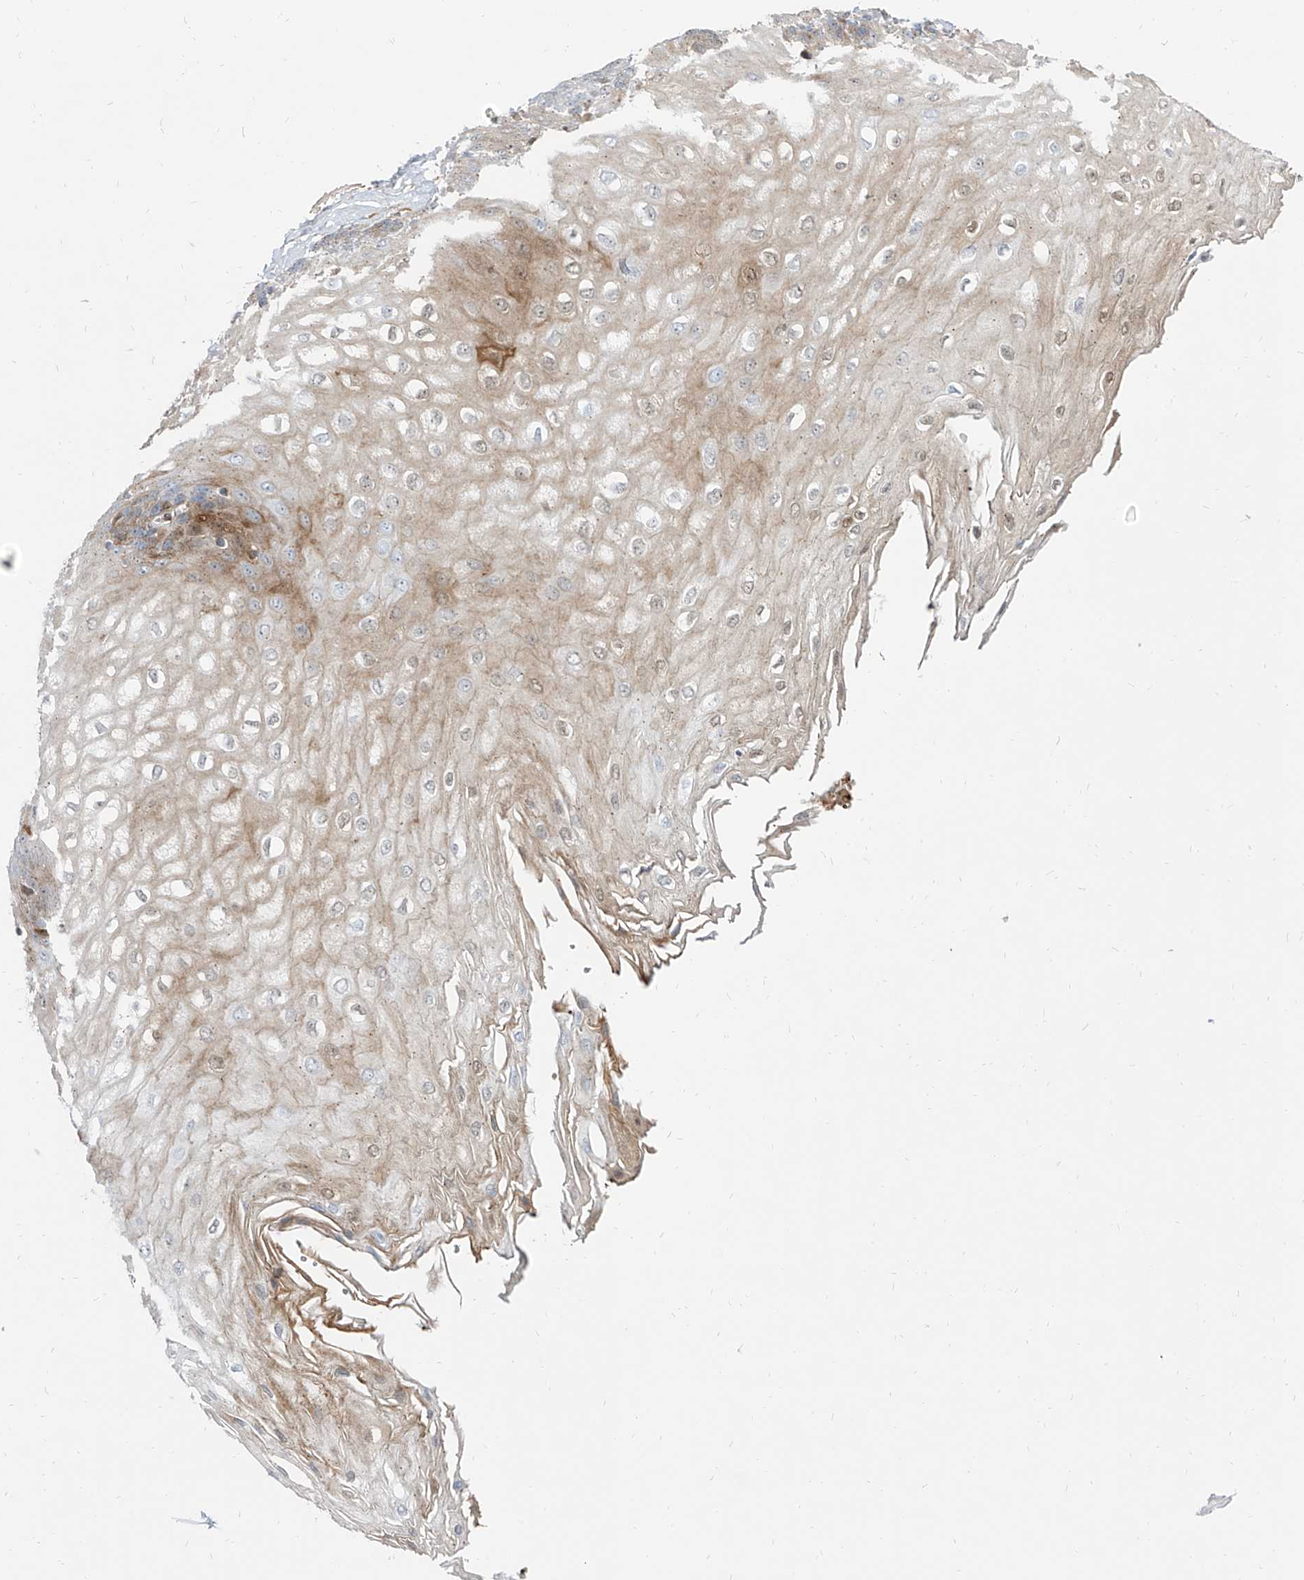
{"staining": {"intensity": "moderate", "quantity": "<25%", "location": "cytoplasmic/membranous"}, "tissue": "esophagus", "cell_type": "Squamous epithelial cells", "image_type": "normal", "snomed": [{"axis": "morphology", "description": "Normal tissue, NOS"}, {"axis": "topography", "description": "Esophagus"}], "caption": "IHC of unremarkable human esophagus shows low levels of moderate cytoplasmic/membranous staining in about <25% of squamous epithelial cells. The protein is stained brown, and the nuclei are stained in blue (DAB IHC with brightfield microscopy, high magnification).", "gene": "KYNU", "patient": {"sex": "male", "age": 60}}